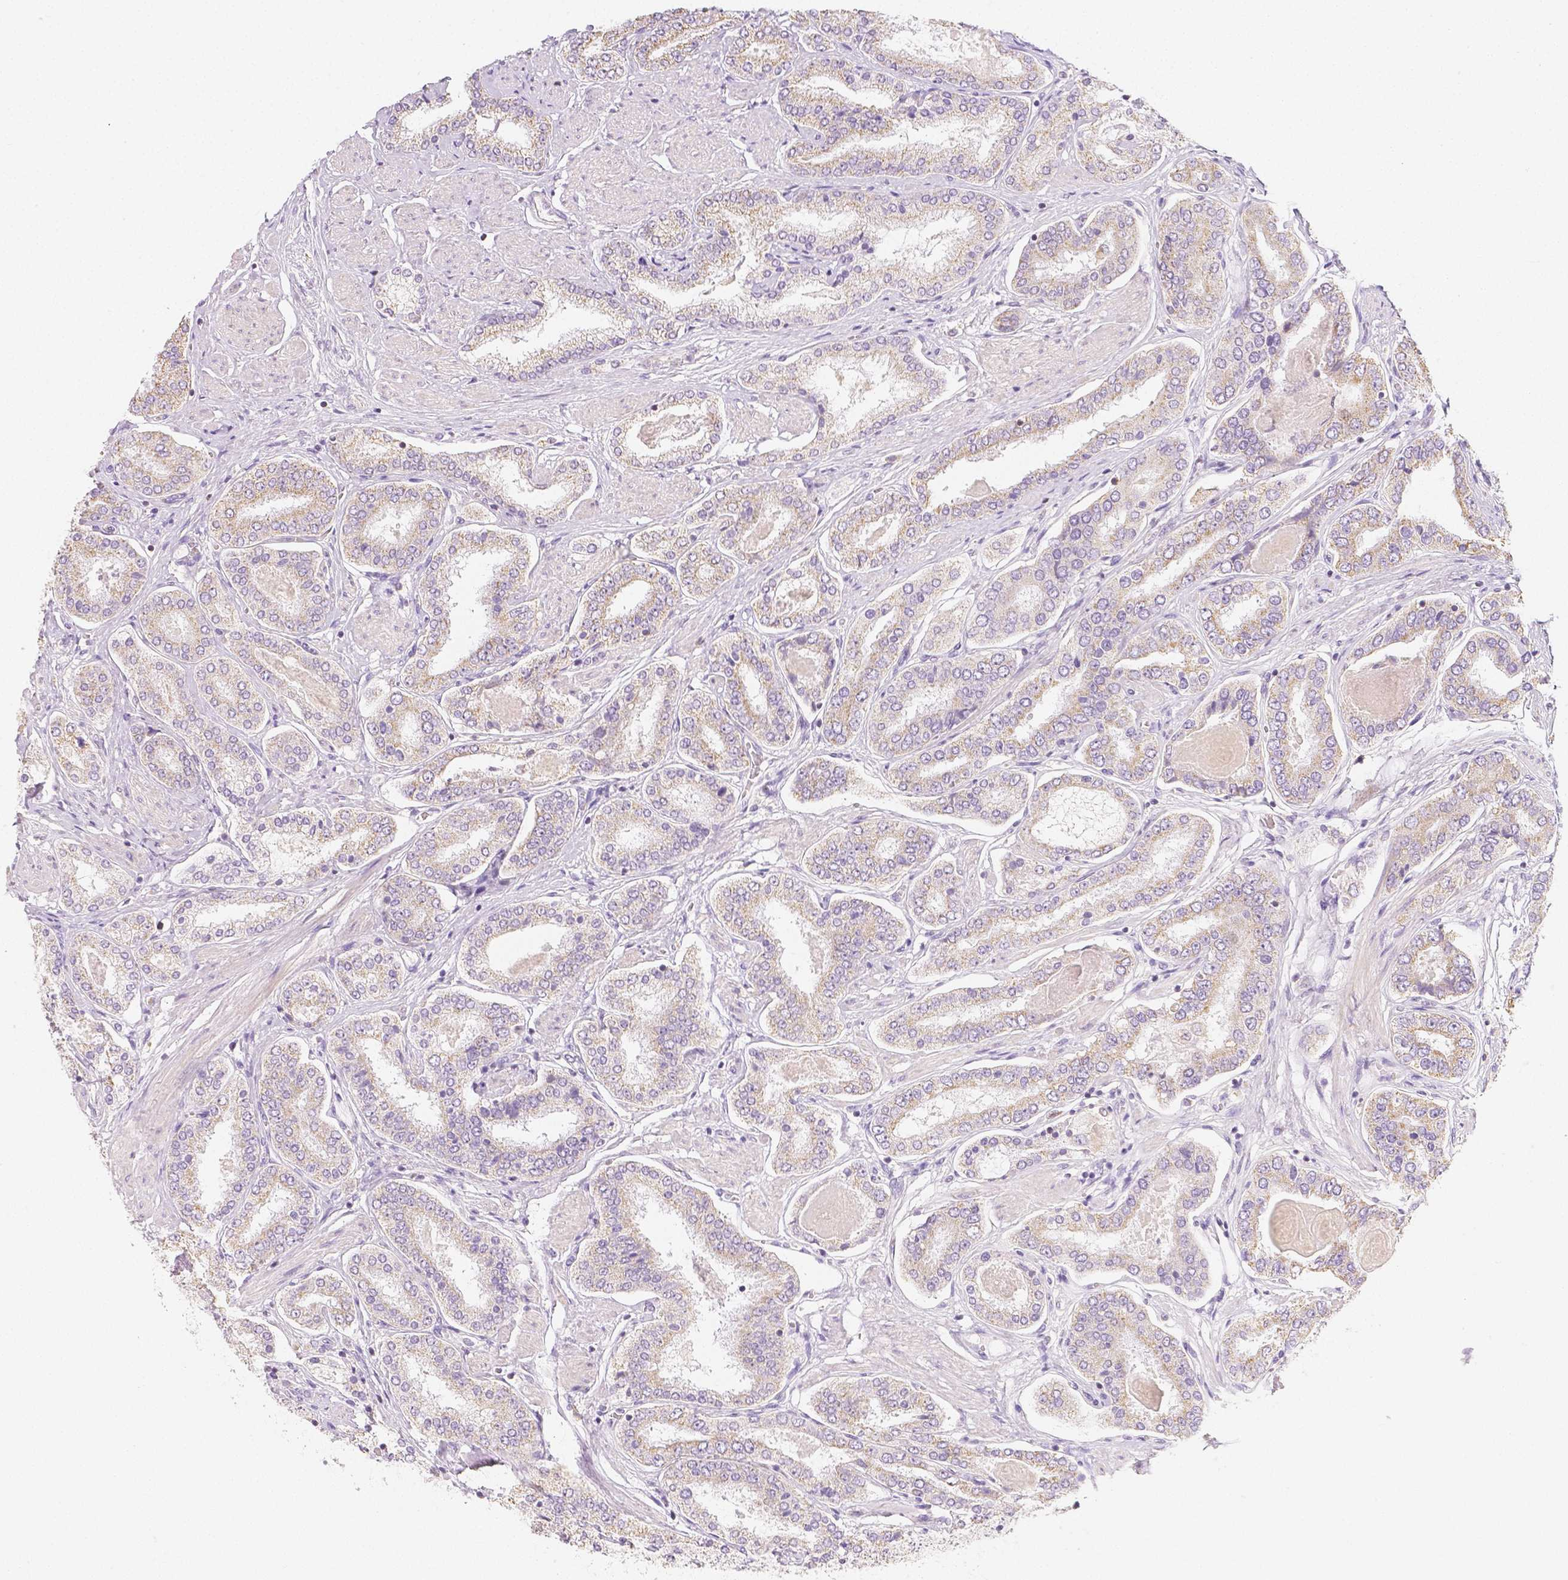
{"staining": {"intensity": "weak", "quantity": ">75%", "location": "cytoplasmic/membranous"}, "tissue": "prostate cancer", "cell_type": "Tumor cells", "image_type": "cancer", "snomed": [{"axis": "morphology", "description": "Adenocarcinoma, High grade"}, {"axis": "topography", "description": "Prostate"}], "caption": "A brown stain highlights weak cytoplasmic/membranous expression of a protein in human prostate cancer (high-grade adenocarcinoma) tumor cells.", "gene": "NVL", "patient": {"sex": "male", "age": 63}}